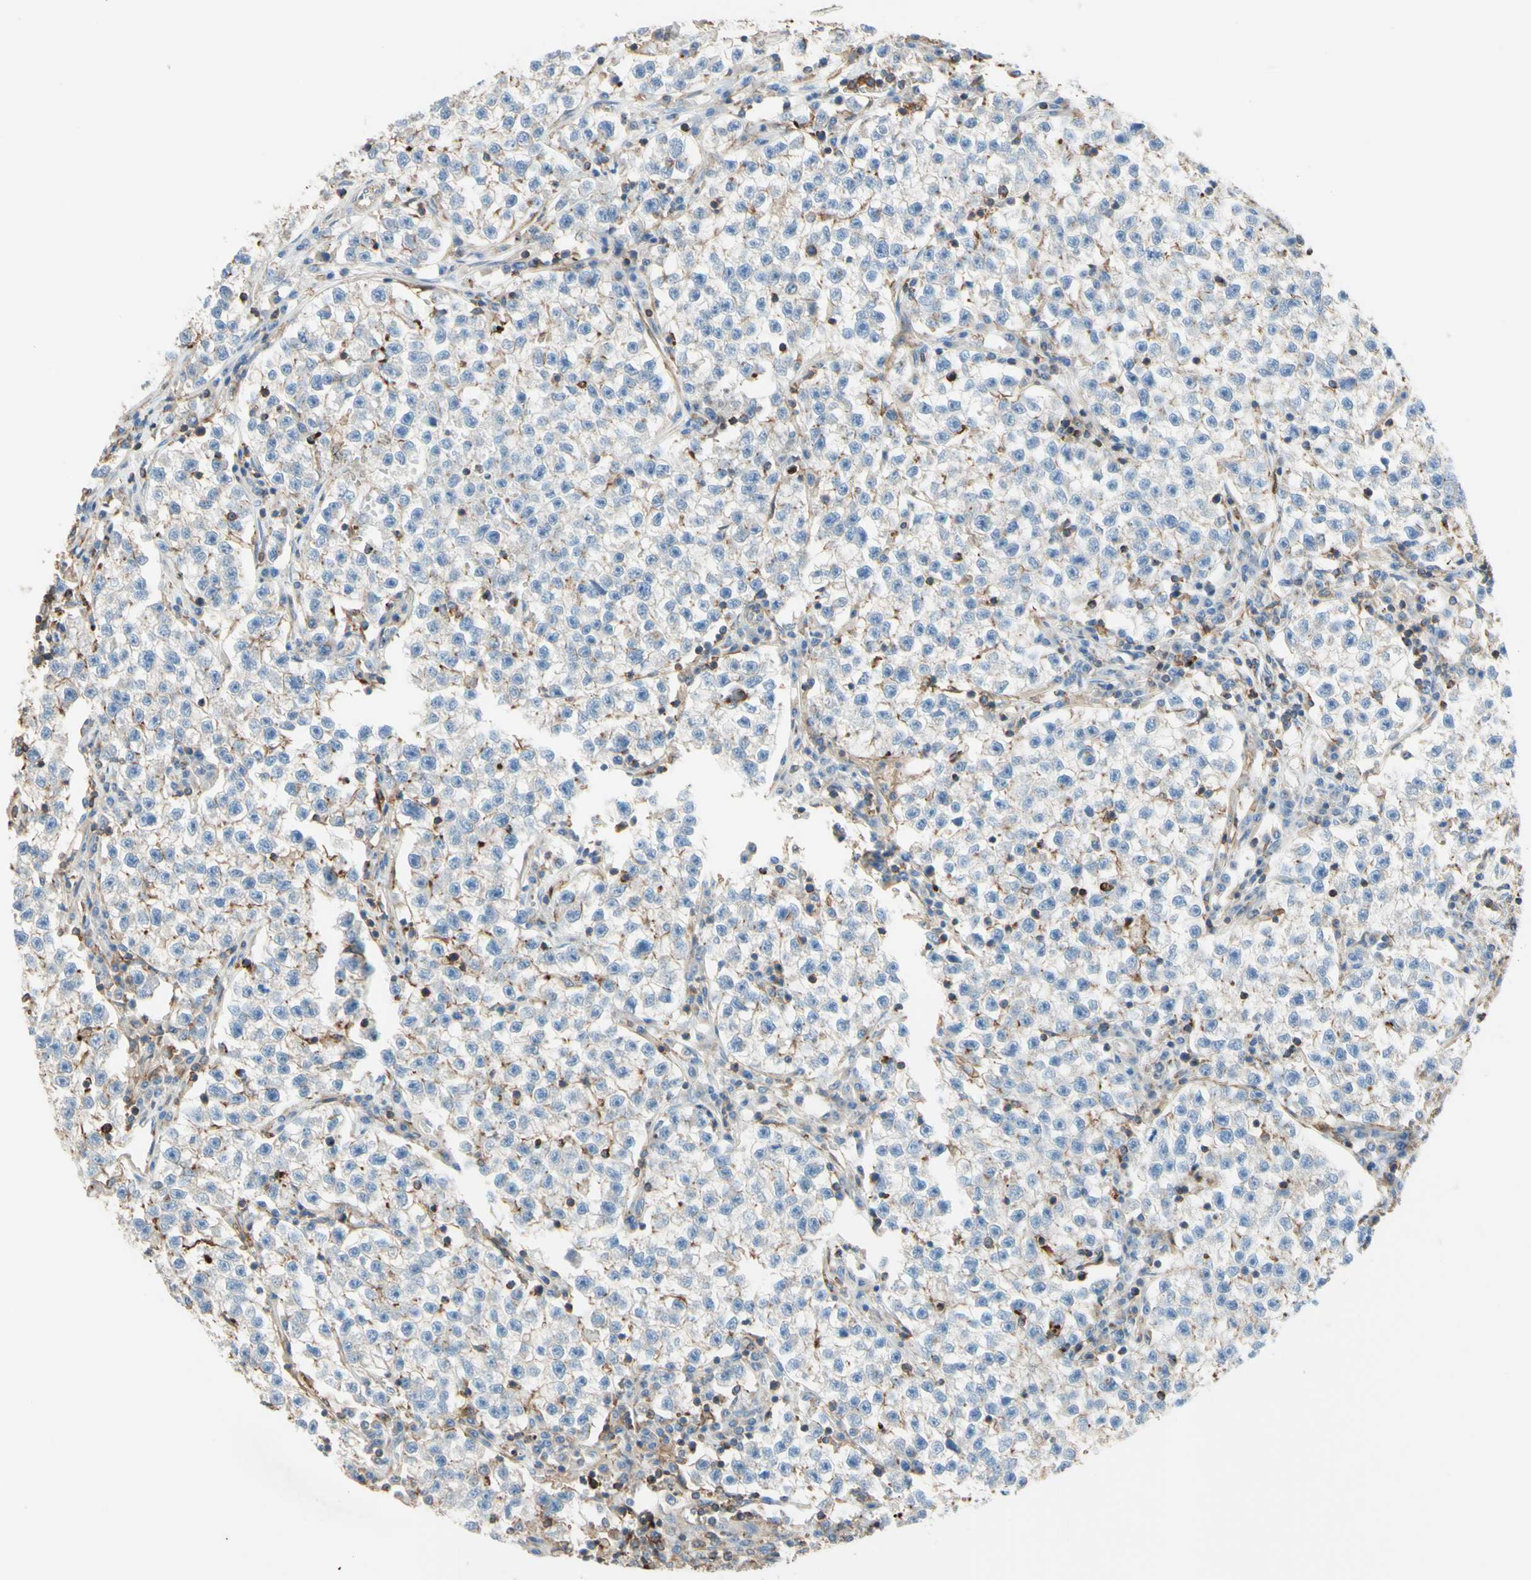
{"staining": {"intensity": "negative", "quantity": "none", "location": "none"}, "tissue": "testis cancer", "cell_type": "Tumor cells", "image_type": "cancer", "snomed": [{"axis": "morphology", "description": "Seminoma, NOS"}, {"axis": "topography", "description": "Testis"}], "caption": "The immunohistochemistry photomicrograph has no significant positivity in tumor cells of testis seminoma tissue.", "gene": "SEMA4C", "patient": {"sex": "male", "age": 22}}